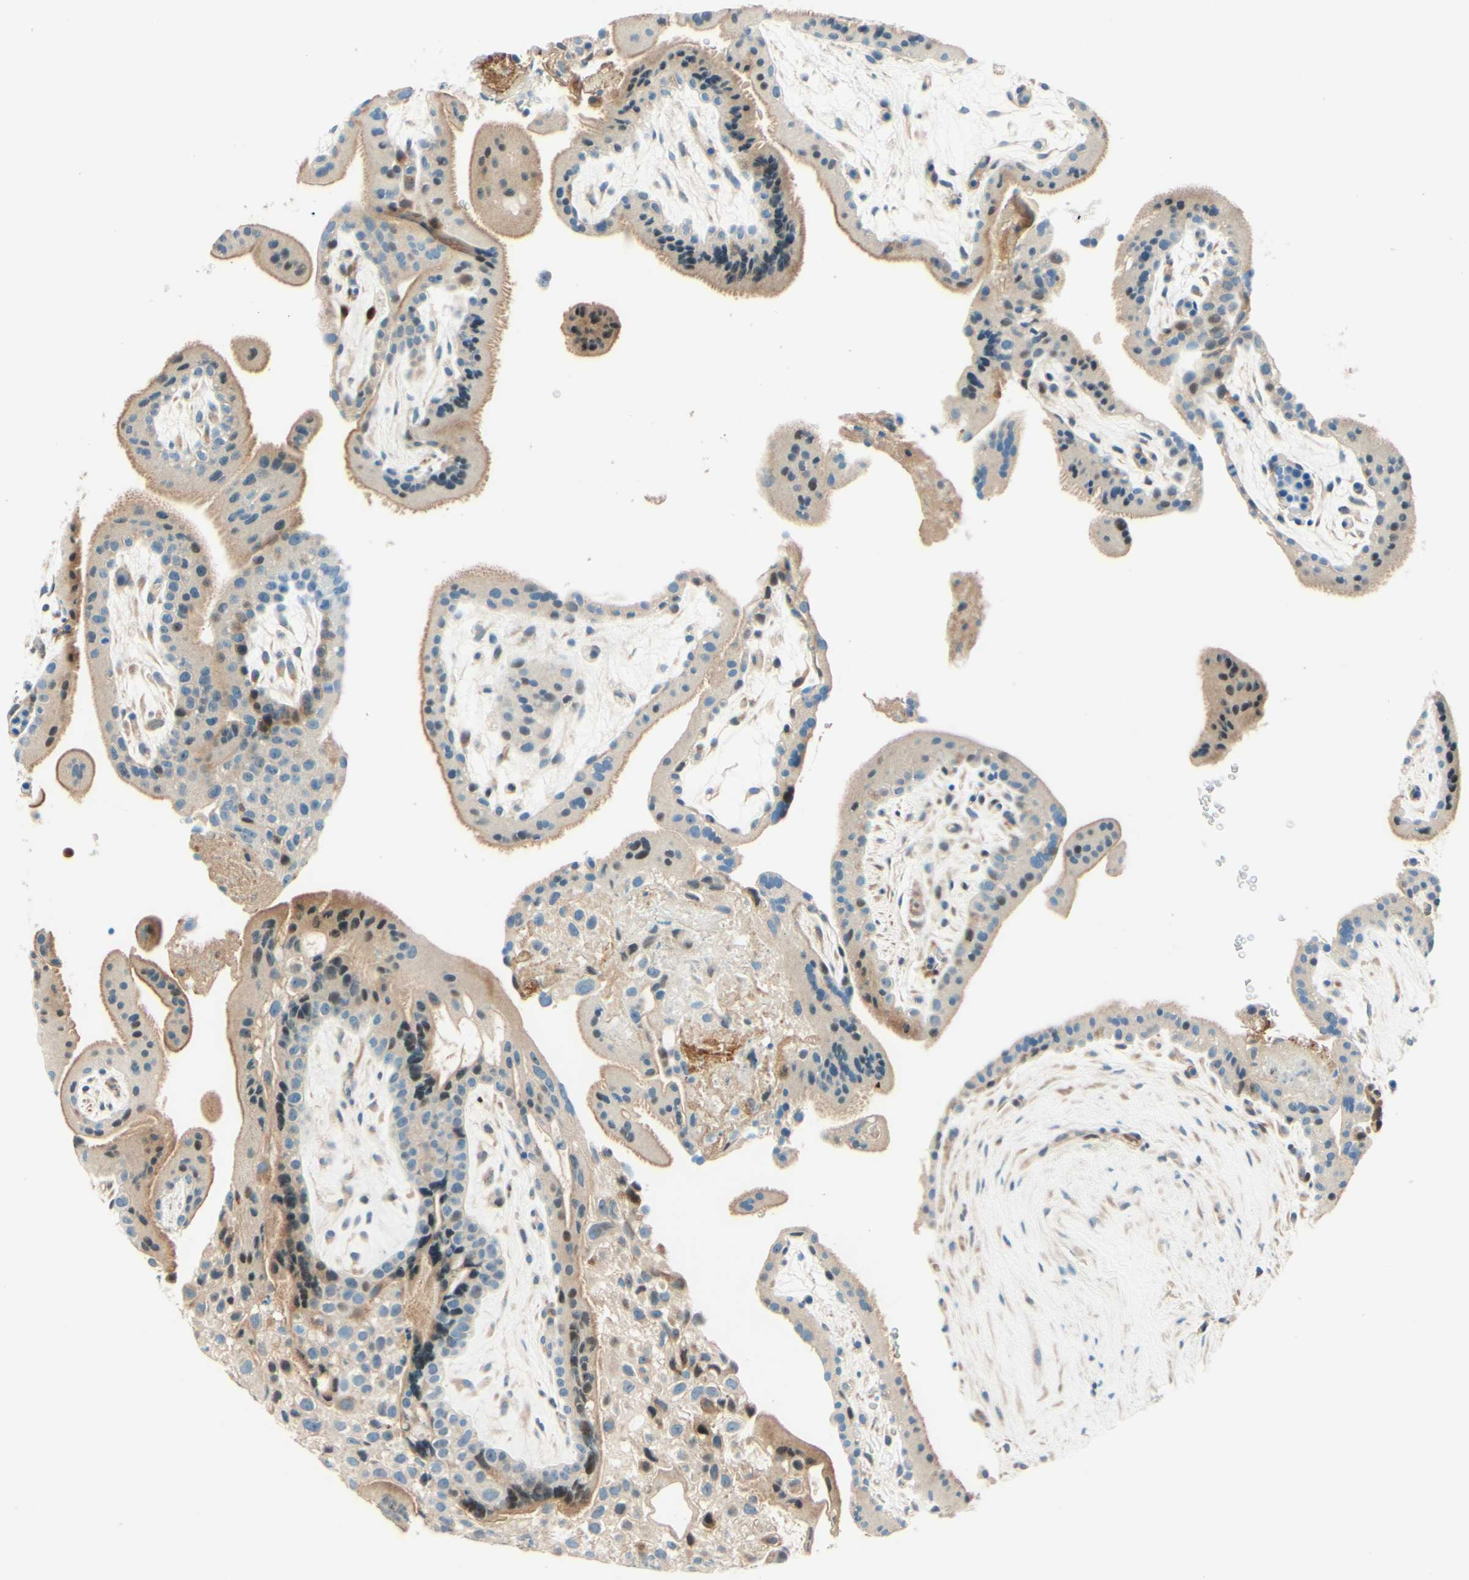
{"staining": {"intensity": "weak", "quantity": "<25%", "location": "cytoplasmic/membranous,nuclear"}, "tissue": "placenta", "cell_type": "Decidual cells", "image_type": "normal", "snomed": [{"axis": "morphology", "description": "Normal tissue, NOS"}, {"axis": "topography", "description": "Placenta"}], "caption": "Histopathology image shows no protein positivity in decidual cells of benign placenta.", "gene": "TAOK2", "patient": {"sex": "female", "age": 19}}